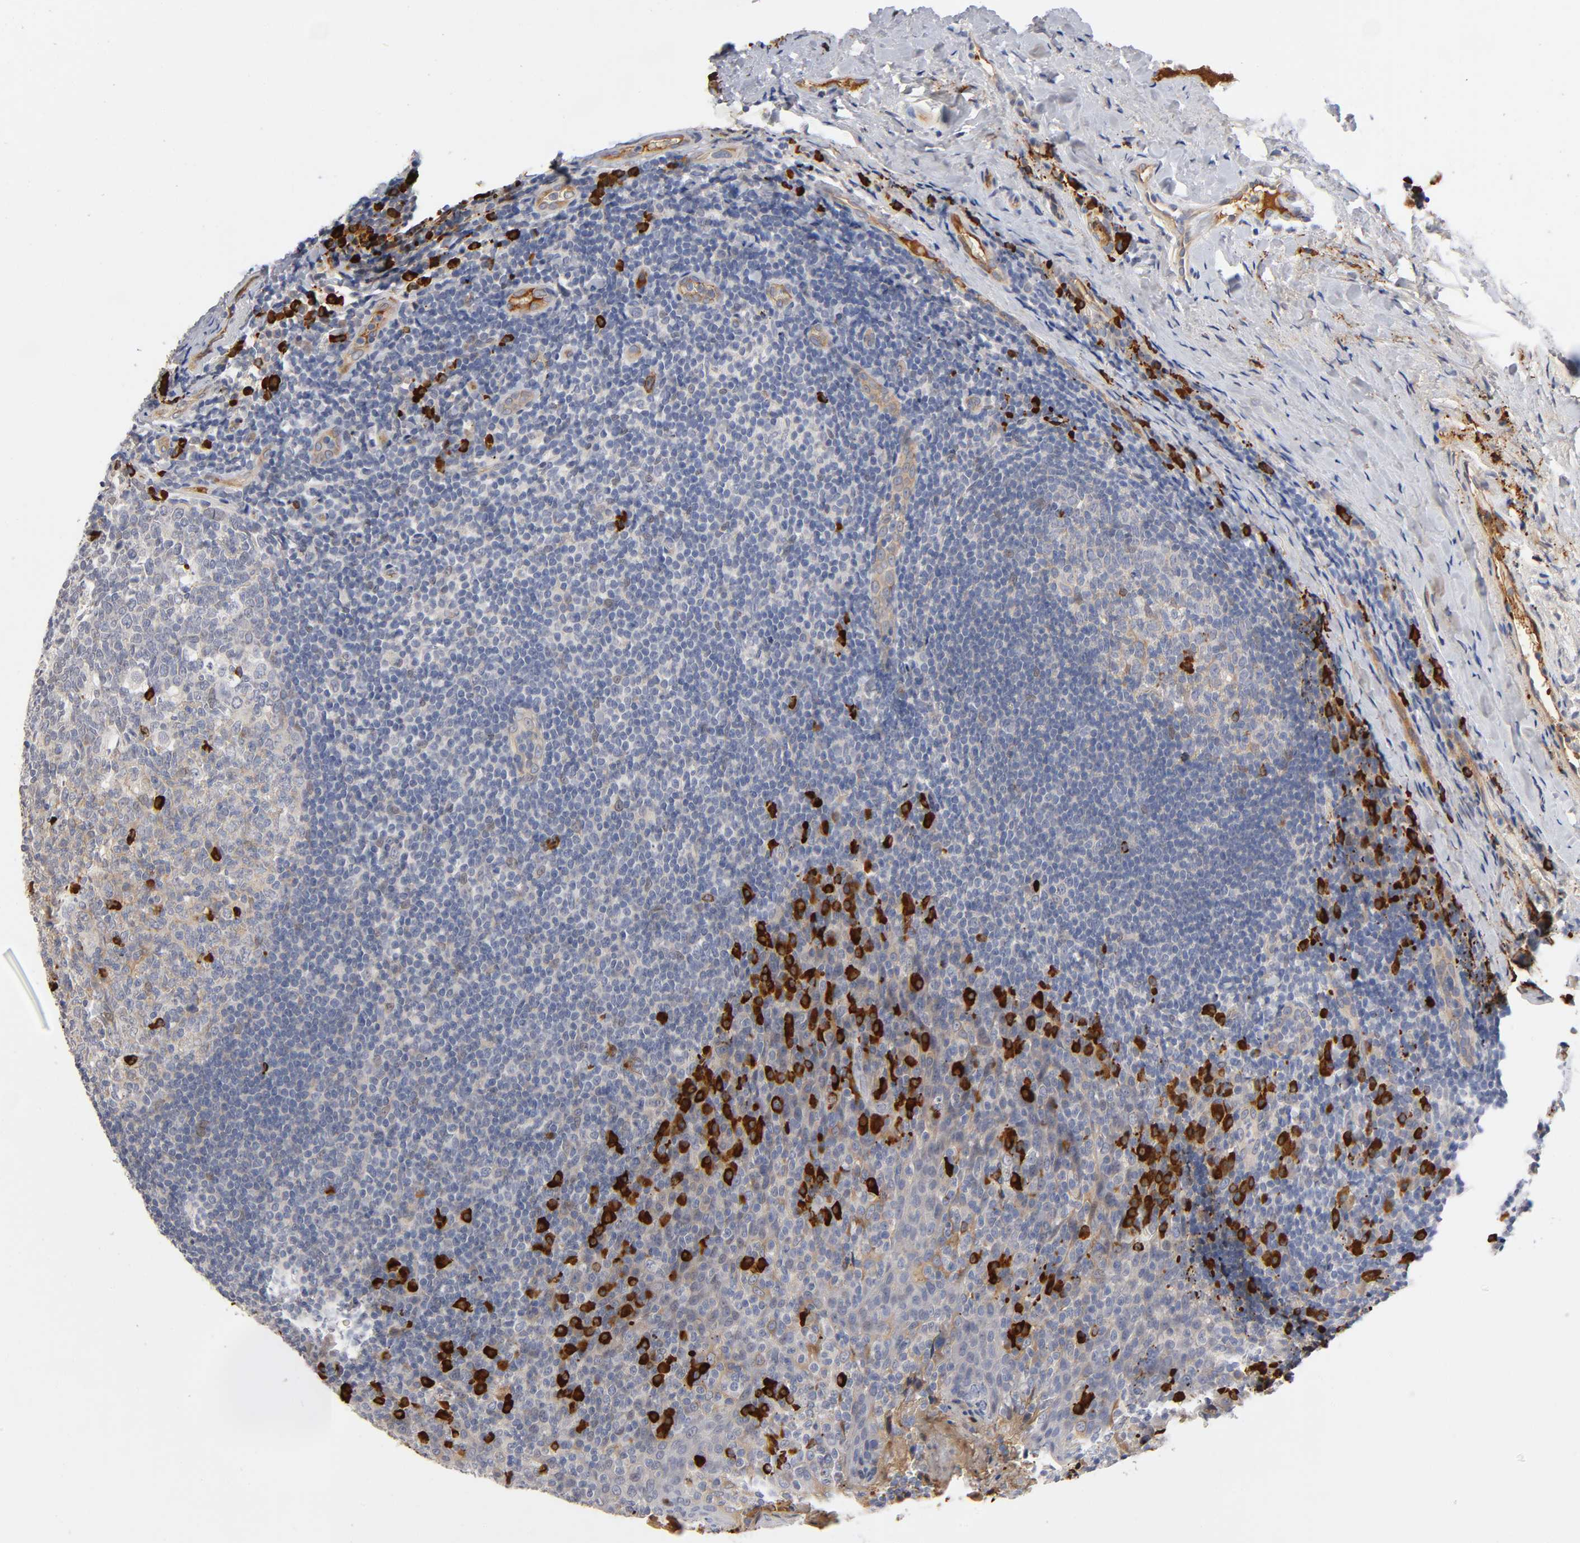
{"staining": {"intensity": "strong", "quantity": "<25%", "location": "cytoplasmic/membranous"}, "tissue": "tonsil", "cell_type": "Germinal center cells", "image_type": "normal", "snomed": [{"axis": "morphology", "description": "Normal tissue, NOS"}, {"axis": "topography", "description": "Tonsil"}], "caption": "Strong cytoplasmic/membranous positivity for a protein is present in about <25% of germinal center cells of benign tonsil using immunohistochemistry.", "gene": "NOVA1", "patient": {"sex": "male", "age": 31}}